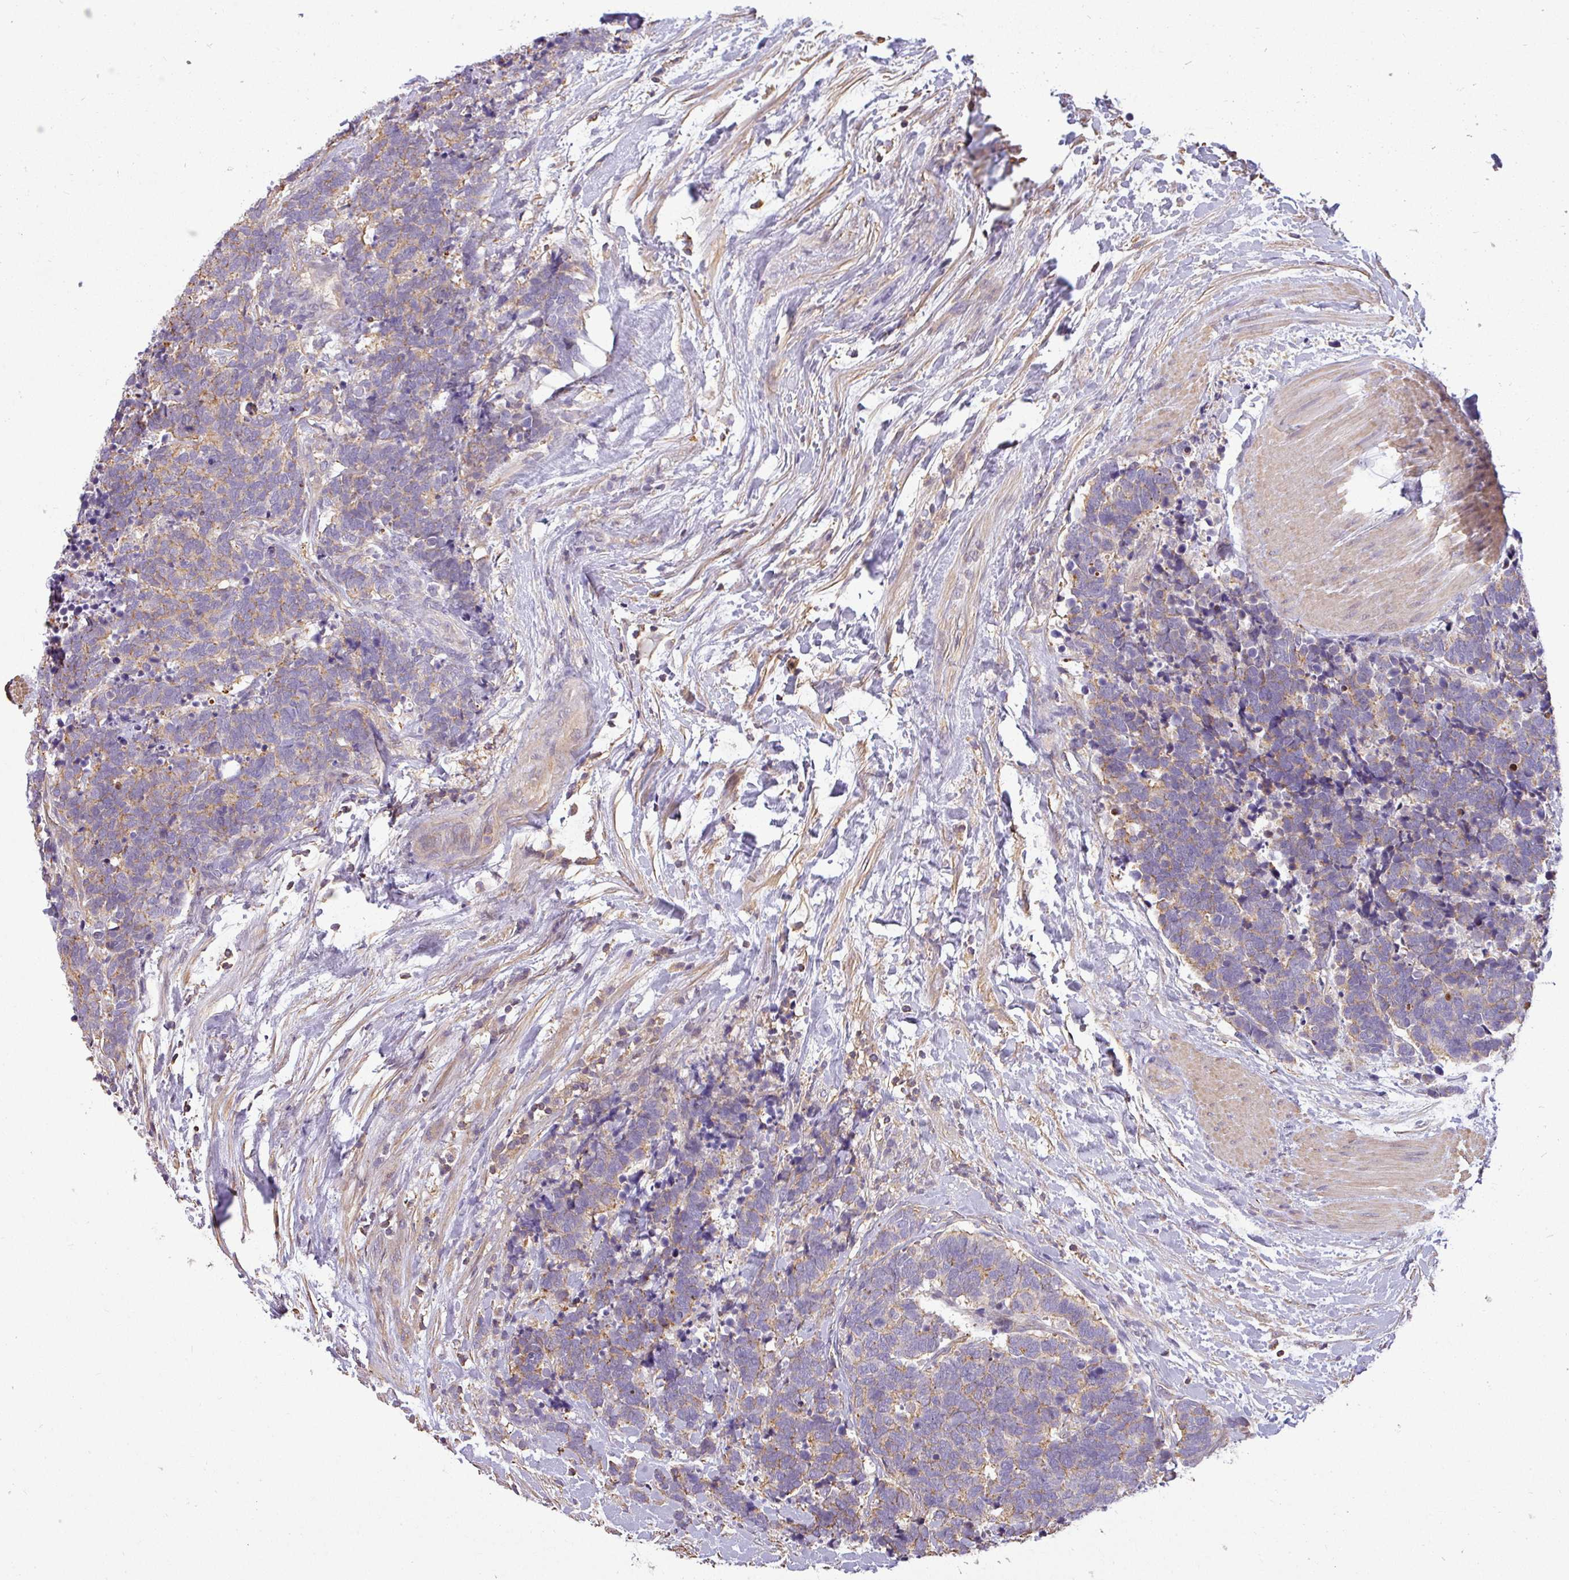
{"staining": {"intensity": "negative", "quantity": "none", "location": "none"}, "tissue": "carcinoid", "cell_type": "Tumor cells", "image_type": "cancer", "snomed": [{"axis": "morphology", "description": "Carcinoma, NOS"}, {"axis": "morphology", "description": "Carcinoid, malignant, NOS"}, {"axis": "topography", "description": "Prostate"}], "caption": "Human carcinoid stained for a protein using immunohistochemistry displays no staining in tumor cells.", "gene": "ZNF835", "patient": {"sex": "male", "age": 57}}